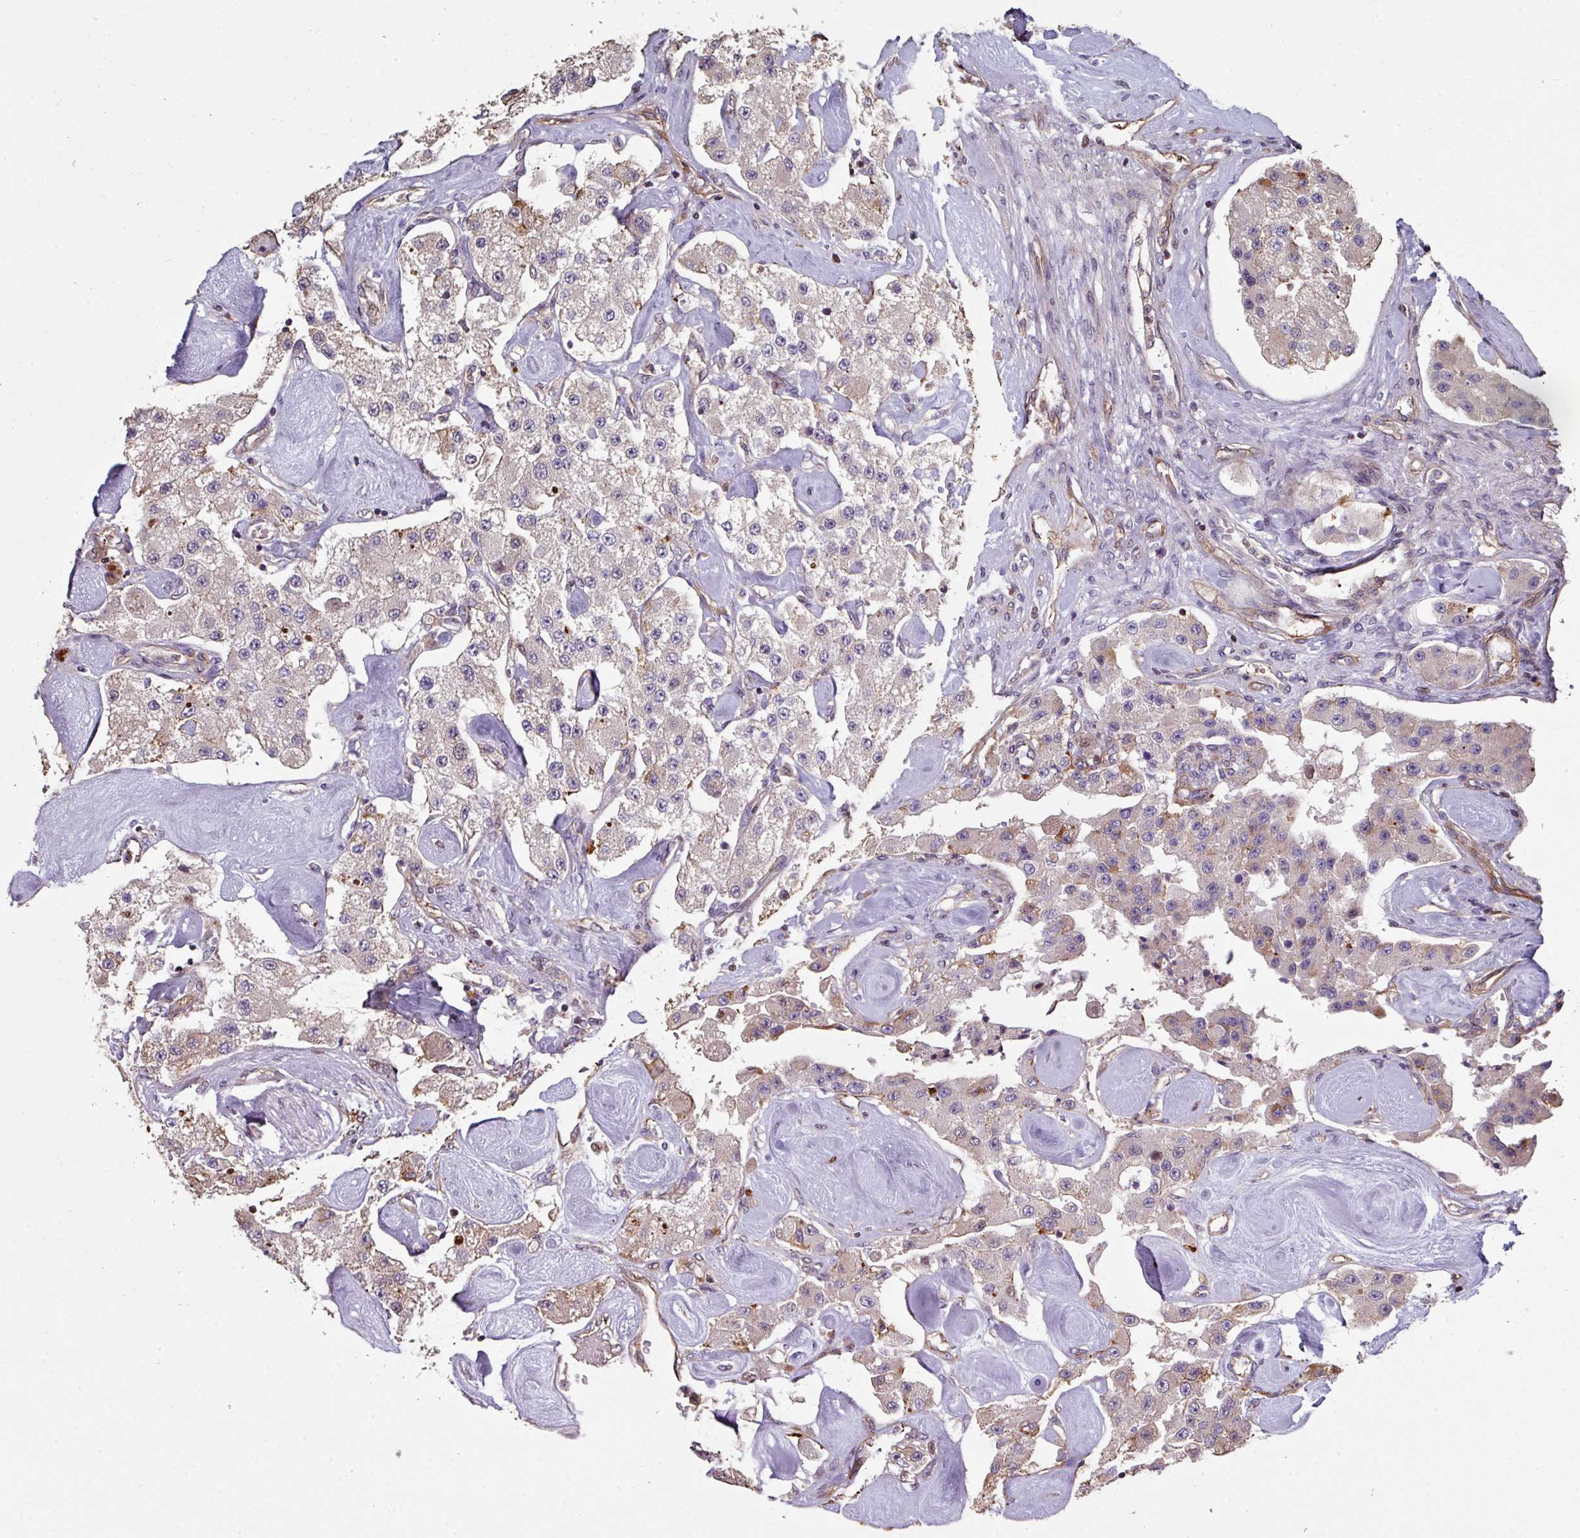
{"staining": {"intensity": "weak", "quantity": "<25%", "location": "cytoplasmic/membranous"}, "tissue": "carcinoid", "cell_type": "Tumor cells", "image_type": "cancer", "snomed": [{"axis": "morphology", "description": "Carcinoid, malignant, NOS"}, {"axis": "topography", "description": "Pancreas"}], "caption": "Carcinoid (malignant) stained for a protein using immunohistochemistry (IHC) shows no positivity tumor cells.", "gene": "ANO9", "patient": {"sex": "male", "age": 41}}